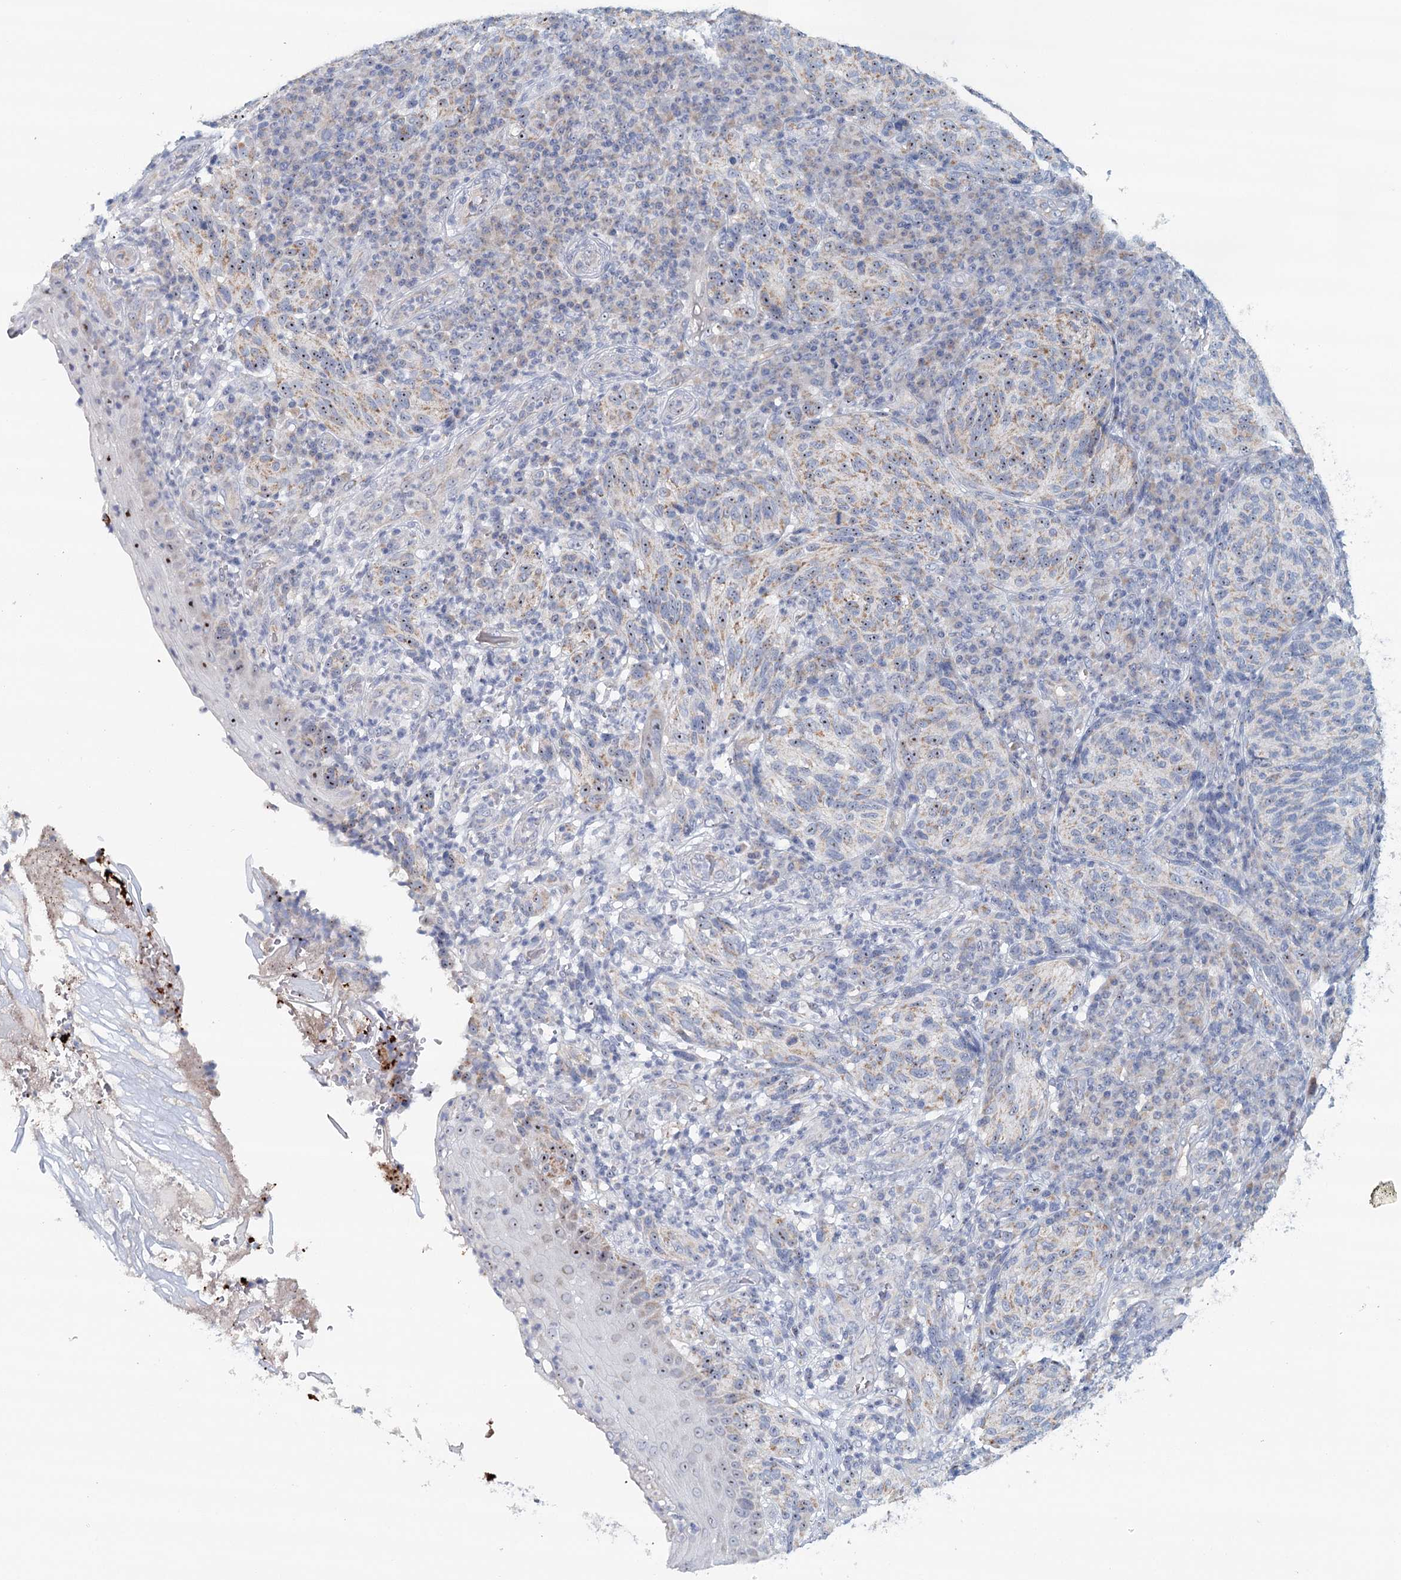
{"staining": {"intensity": "weak", "quantity": "<25%", "location": "cytoplasmic/membranous,nuclear"}, "tissue": "melanoma", "cell_type": "Tumor cells", "image_type": "cancer", "snomed": [{"axis": "morphology", "description": "Malignant melanoma, NOS"}, {"axis": "topography", "description": "Skin"}], "caption": "There is no significant positivity in tumor cells of melanoma.", "gene": "RBM43", "patient": {"sex": "female", "age": 73}}